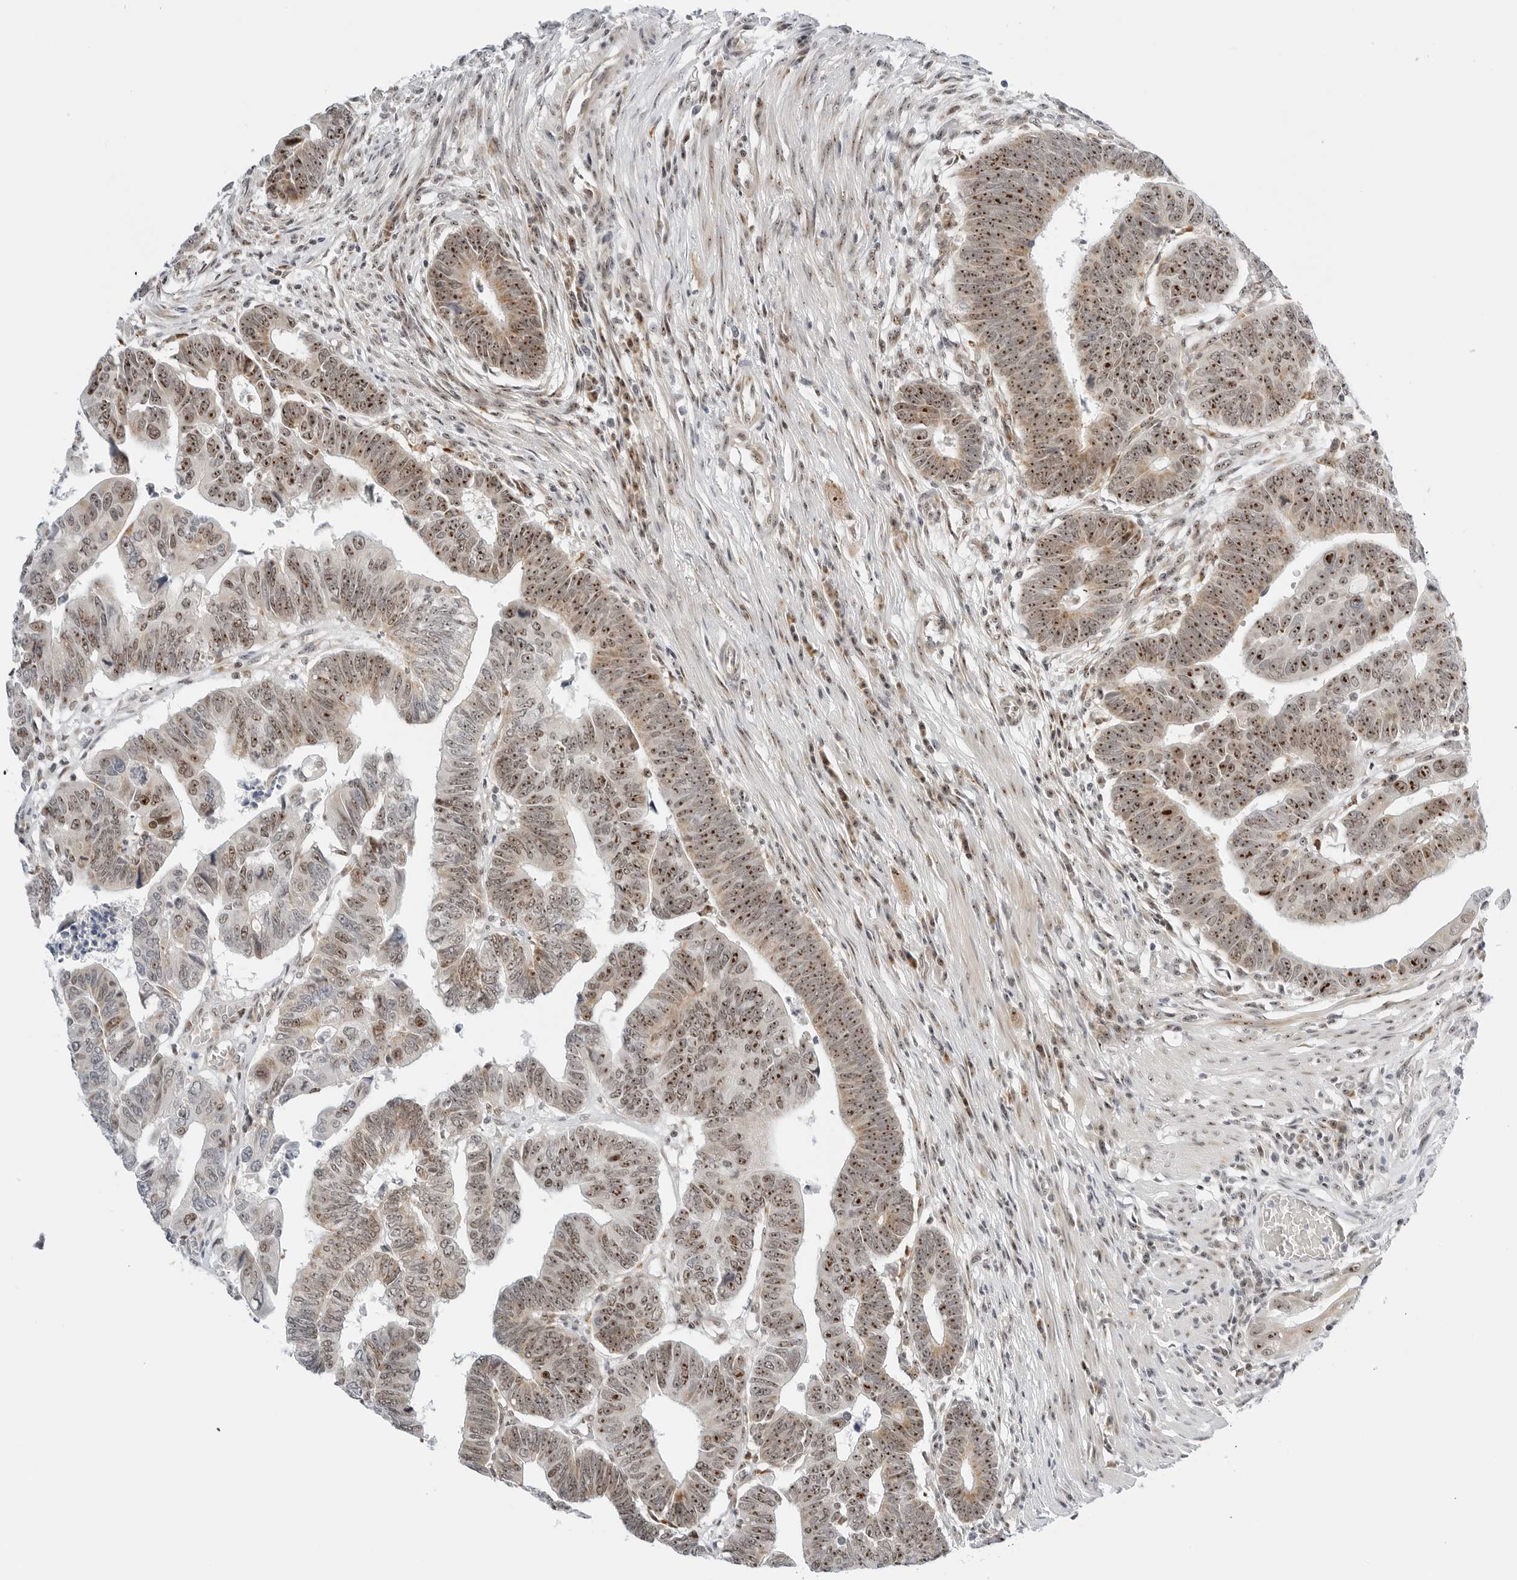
{"staining": {"intensity": "moderate", "quantity": ">75%", "location": "cytoplasmic/membranous,nuclear"}, "tissue": "colorectal cancer", "cell_type": "Tumor cells", "image_type": "cancer", "snomed": [{"axis": "morphology", "description": "Adenocarcinoma, NOS"}, {"axis": "topography", "description": "Rectum"}], "caption": "Tumor cells display medium levels of moderate cytoplasmic/membranous and nuclear staining in approximately >75% of cells in human adenocarcinoma (colorectal).", "gene": "RIMKLA", "patient": {"sex": "female", "age": 65}}